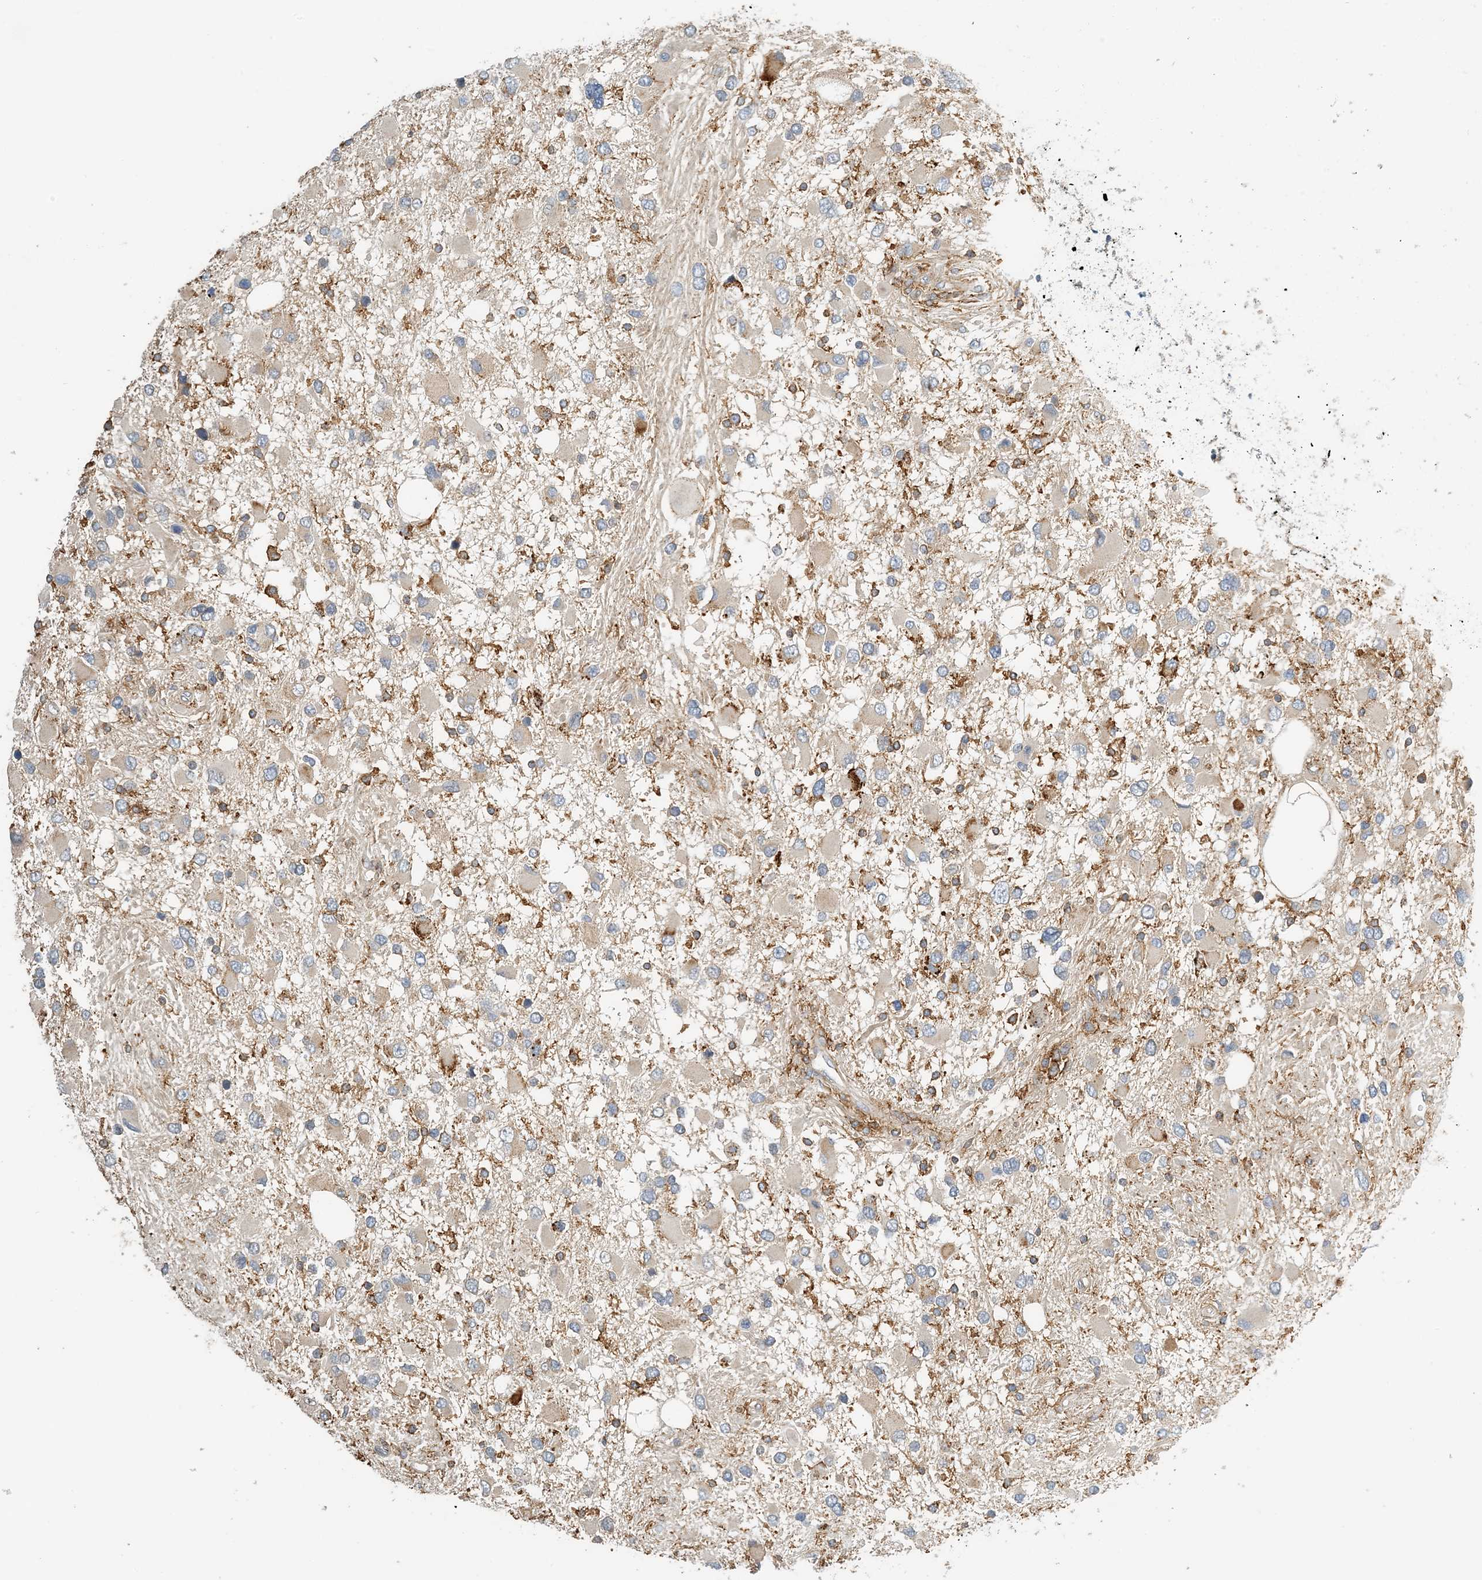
{"staining": {"intensity": "negative", "quantity": "none", "location": "none"}, "tissue": "glioma", "cell_type": "Tumor cells", "image_type": "cancer", "snomed": [{"axis": "morphology", "description": "Glioma, malignant, High grade"}, {"axis": "topography", "description": "Brain"}], "caption": "Micrograph shows no protein staining in tumor cells of malignant glioma (high-grade) tissue.", "gene": "COLEC11", "patient": {"sex": "male", "age": 53}}